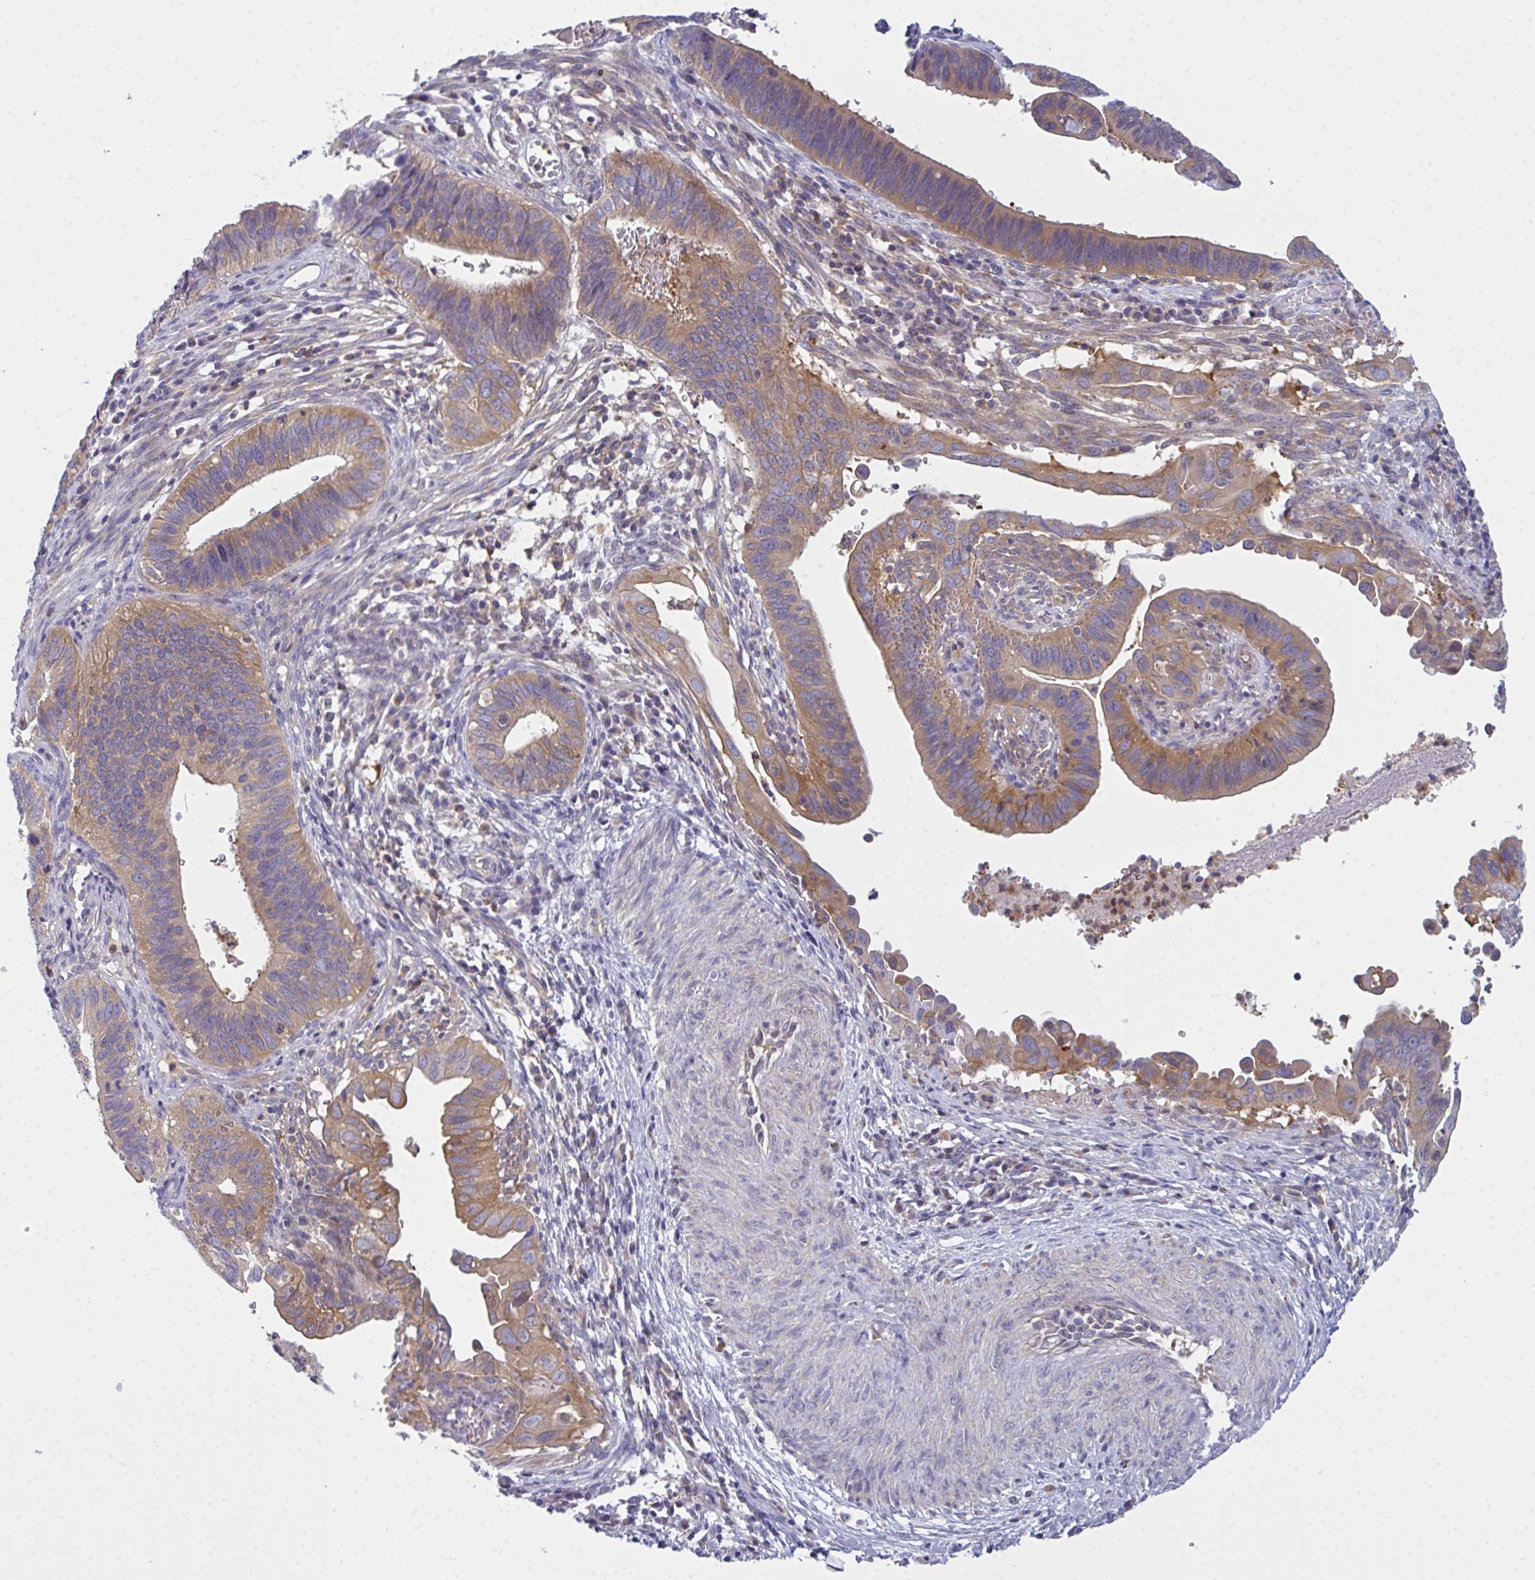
{"staining": {"intensity": "moderate", "quantity": "25%-75%", "location": "cytoplasmic/membranous"}, "tissue": "cervical cancer", "cell_type": "Tumor cells", "image_type": "cancer", "snomed": [{"axis": "morphology", "description": "Adenocarcinoma, NOS"}, {"axis": "topography", "description": "Cervix"}], "caption": "Cervical adenocarcinoma stained for a protein (brown) shows moderate cytoplasmic/membranous positive positivity in about 25%-75% of tumor cells.", "gene": "SLC30A6", "patient": {"sex": "female", "age": 42}}